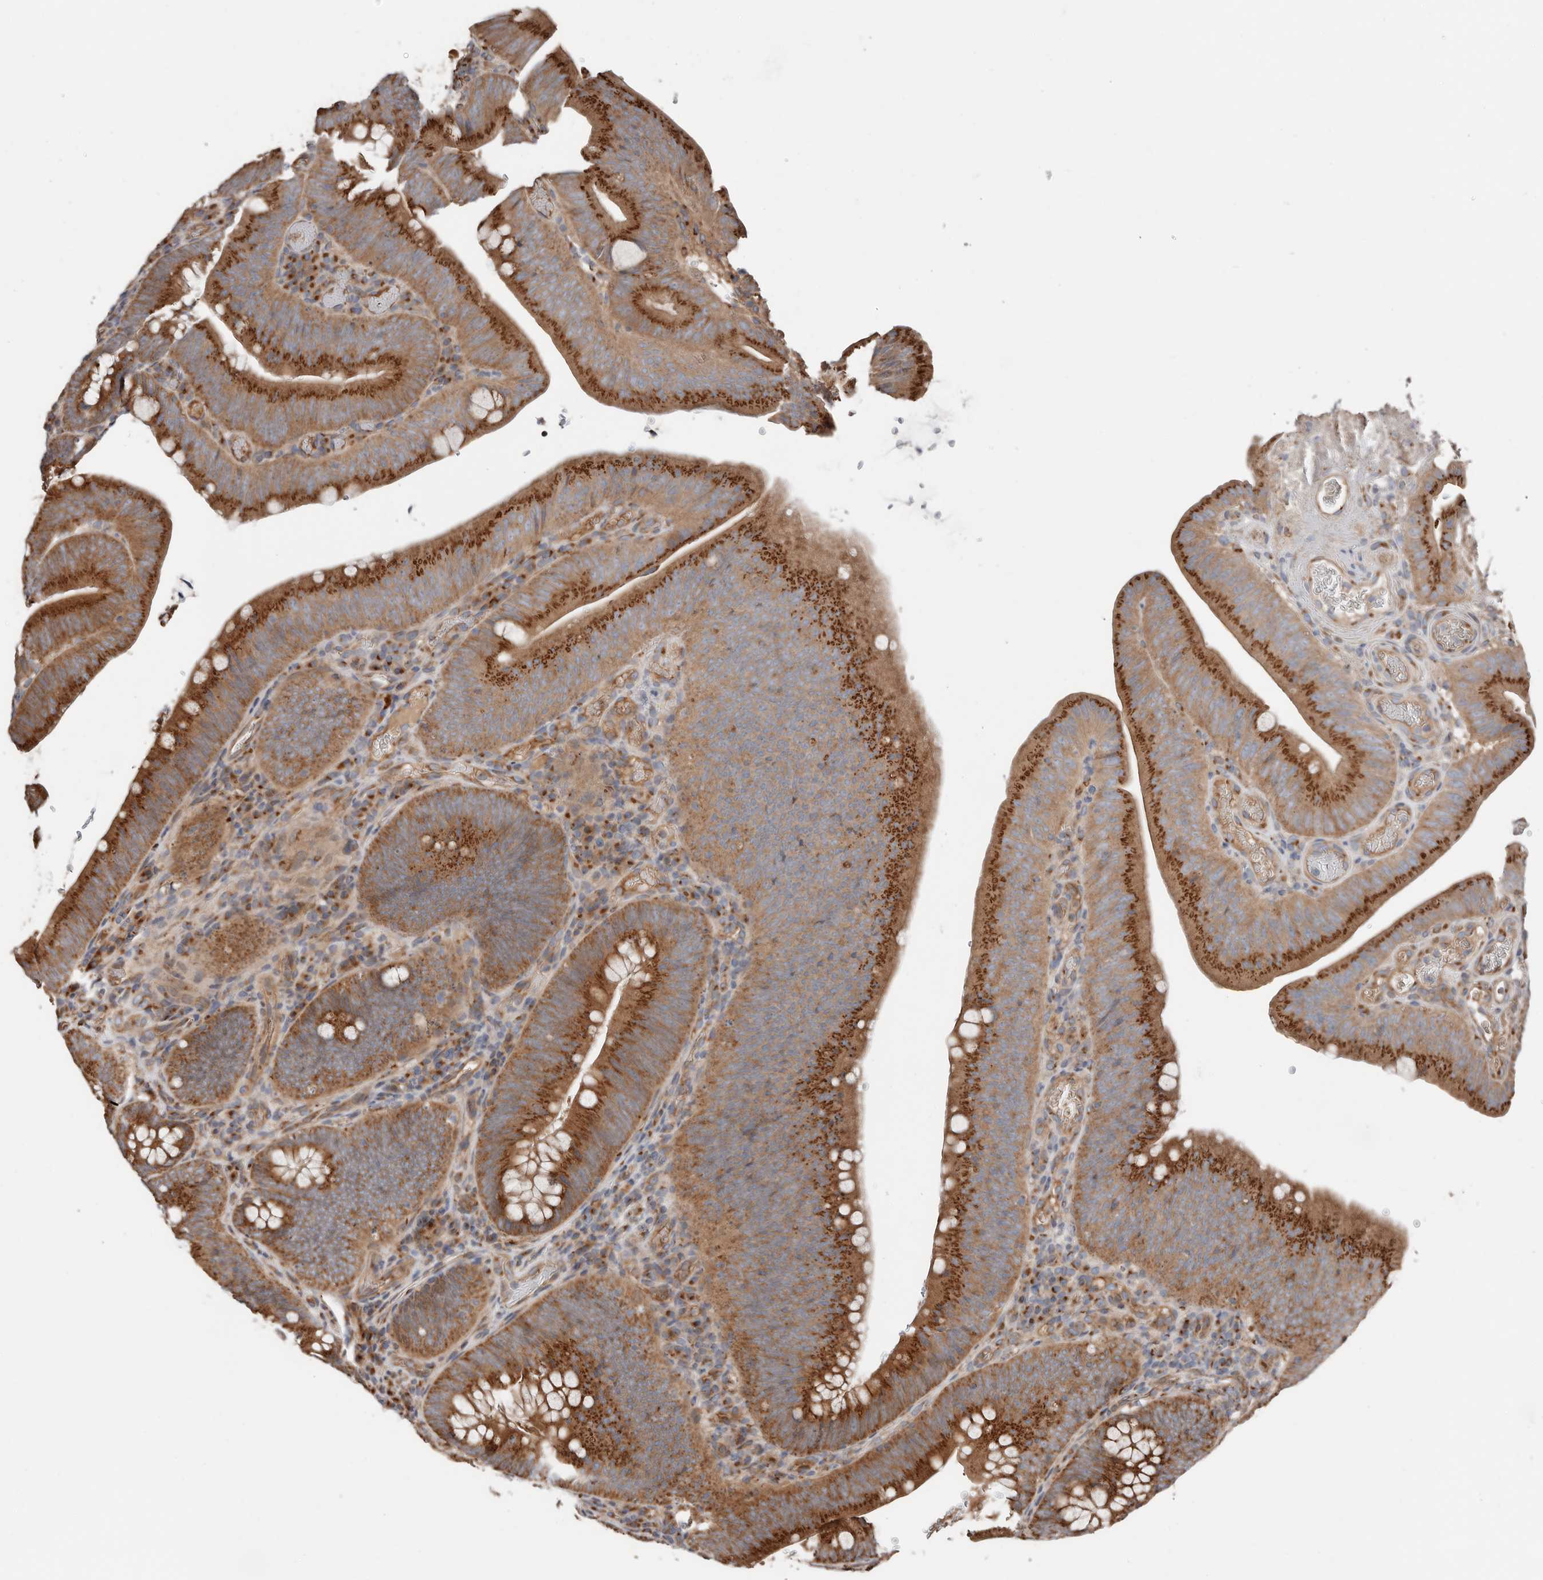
{"staining": {"intensity": "strong", "quantity": ">75%", "location": "cytoplasmic/membranous"}, "tissue": "colorectal cancer", "cell_type": "Tumor cells", "image_type": "cancer", "snomed": [{"axis": "morphology", "description": "Normal tissue, NOS"}, {"axis": "topography", "description": "Colon"}], "caption": "The image shows a brown stain indicating the presence of a protein in the cytoplasmic/membranous of tumor cells in colorectal cancer. Nuclei are stained in blue.", "gene": "COG1", "patient": {"sex": "female", "age": 82}}